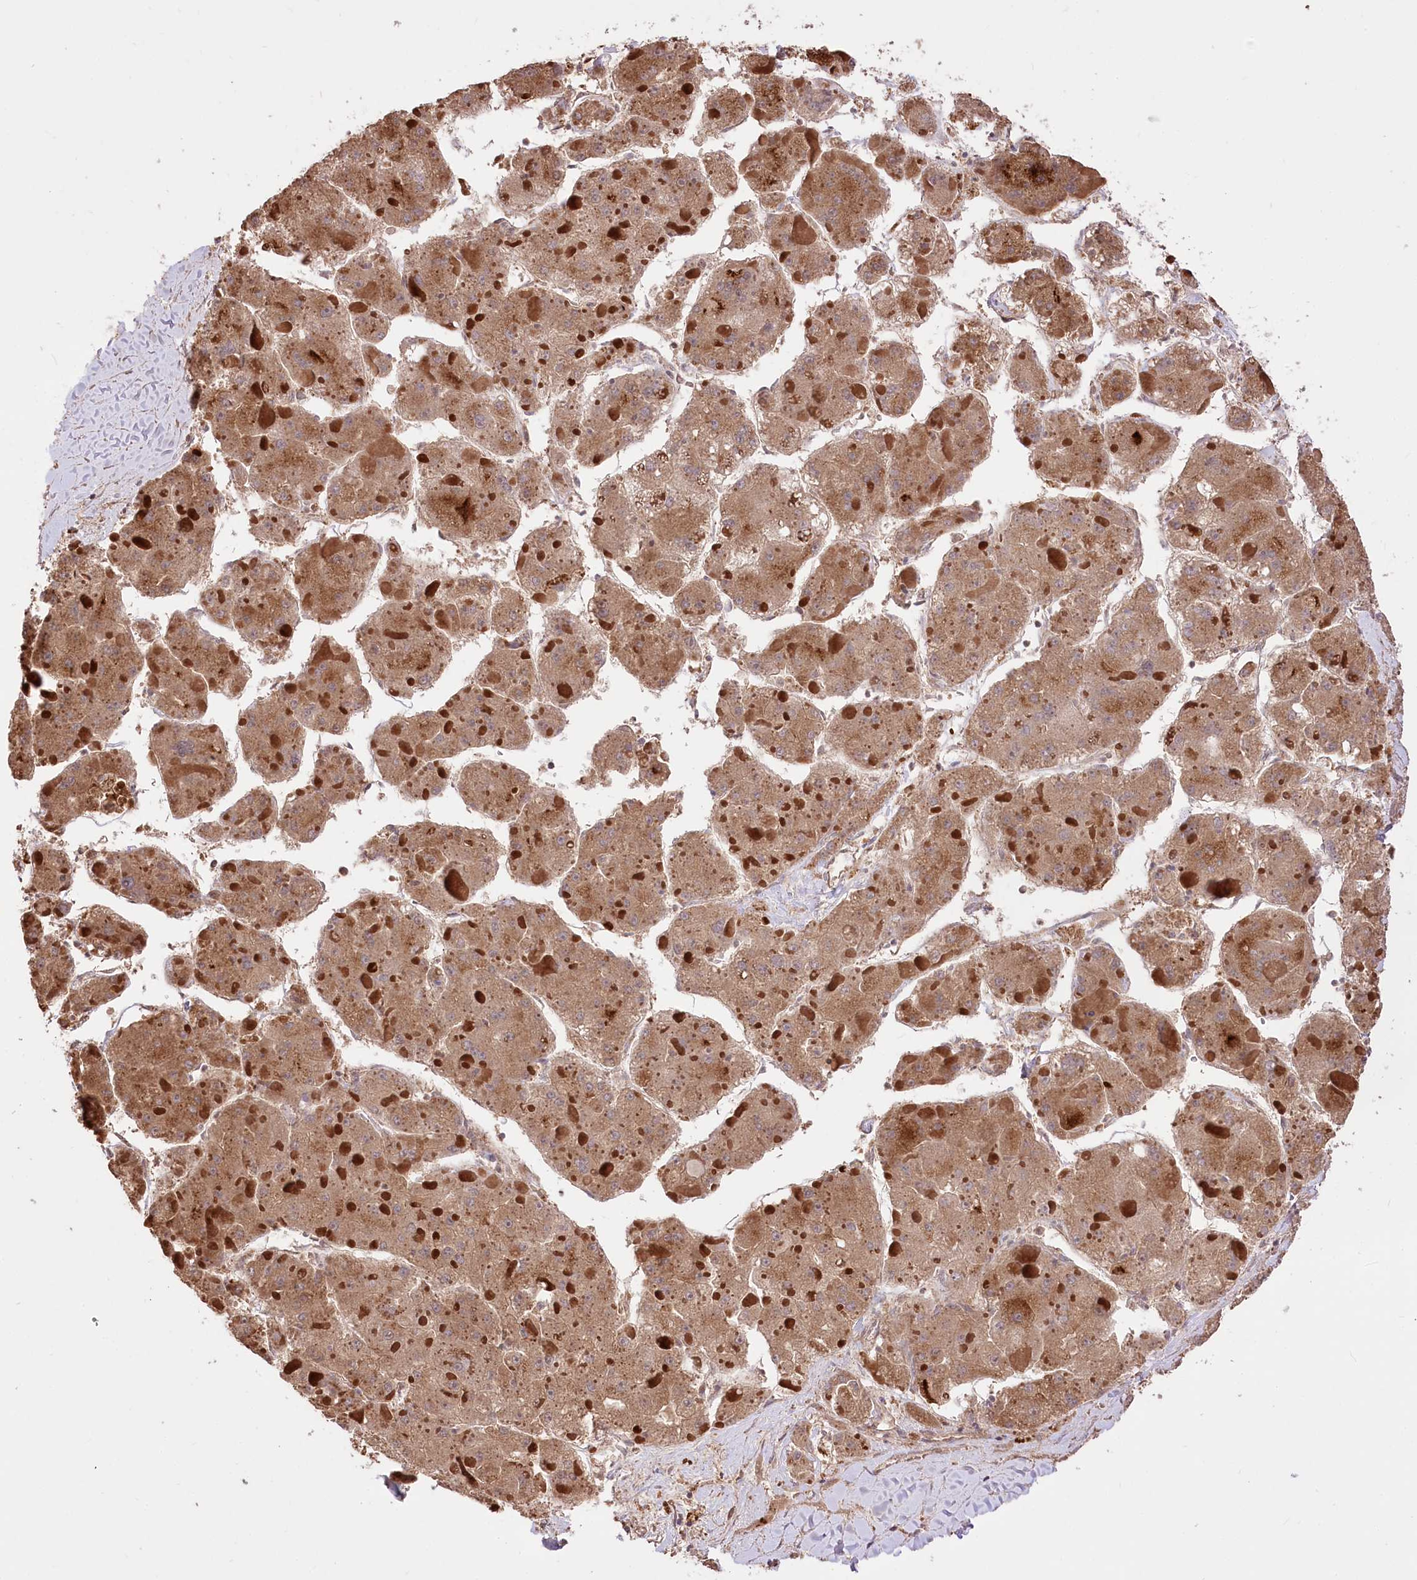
{"staining": {"intensity": "moderate", "quantity": ">75%", "location": "cytoplasmic/membranous"}, "tissue": "liver cancer", "cell_type": "Tumor cells", "image_type": "cancer", "snomed": [{"axis": "morphology", "description": "Carcinoma, Hepatocellular, NOS"}, {"axis": "topography", "description": "Liver"}], "caption": "Brown immunohistochemical staining in liver cancer (hepatocellular carcinoma) exhibits moderate cytoplasmic/membranous positivity in approximately >75% of tumor cells.", "gene": "XYLB", "patient": {"sex": "female", "age": 73}}